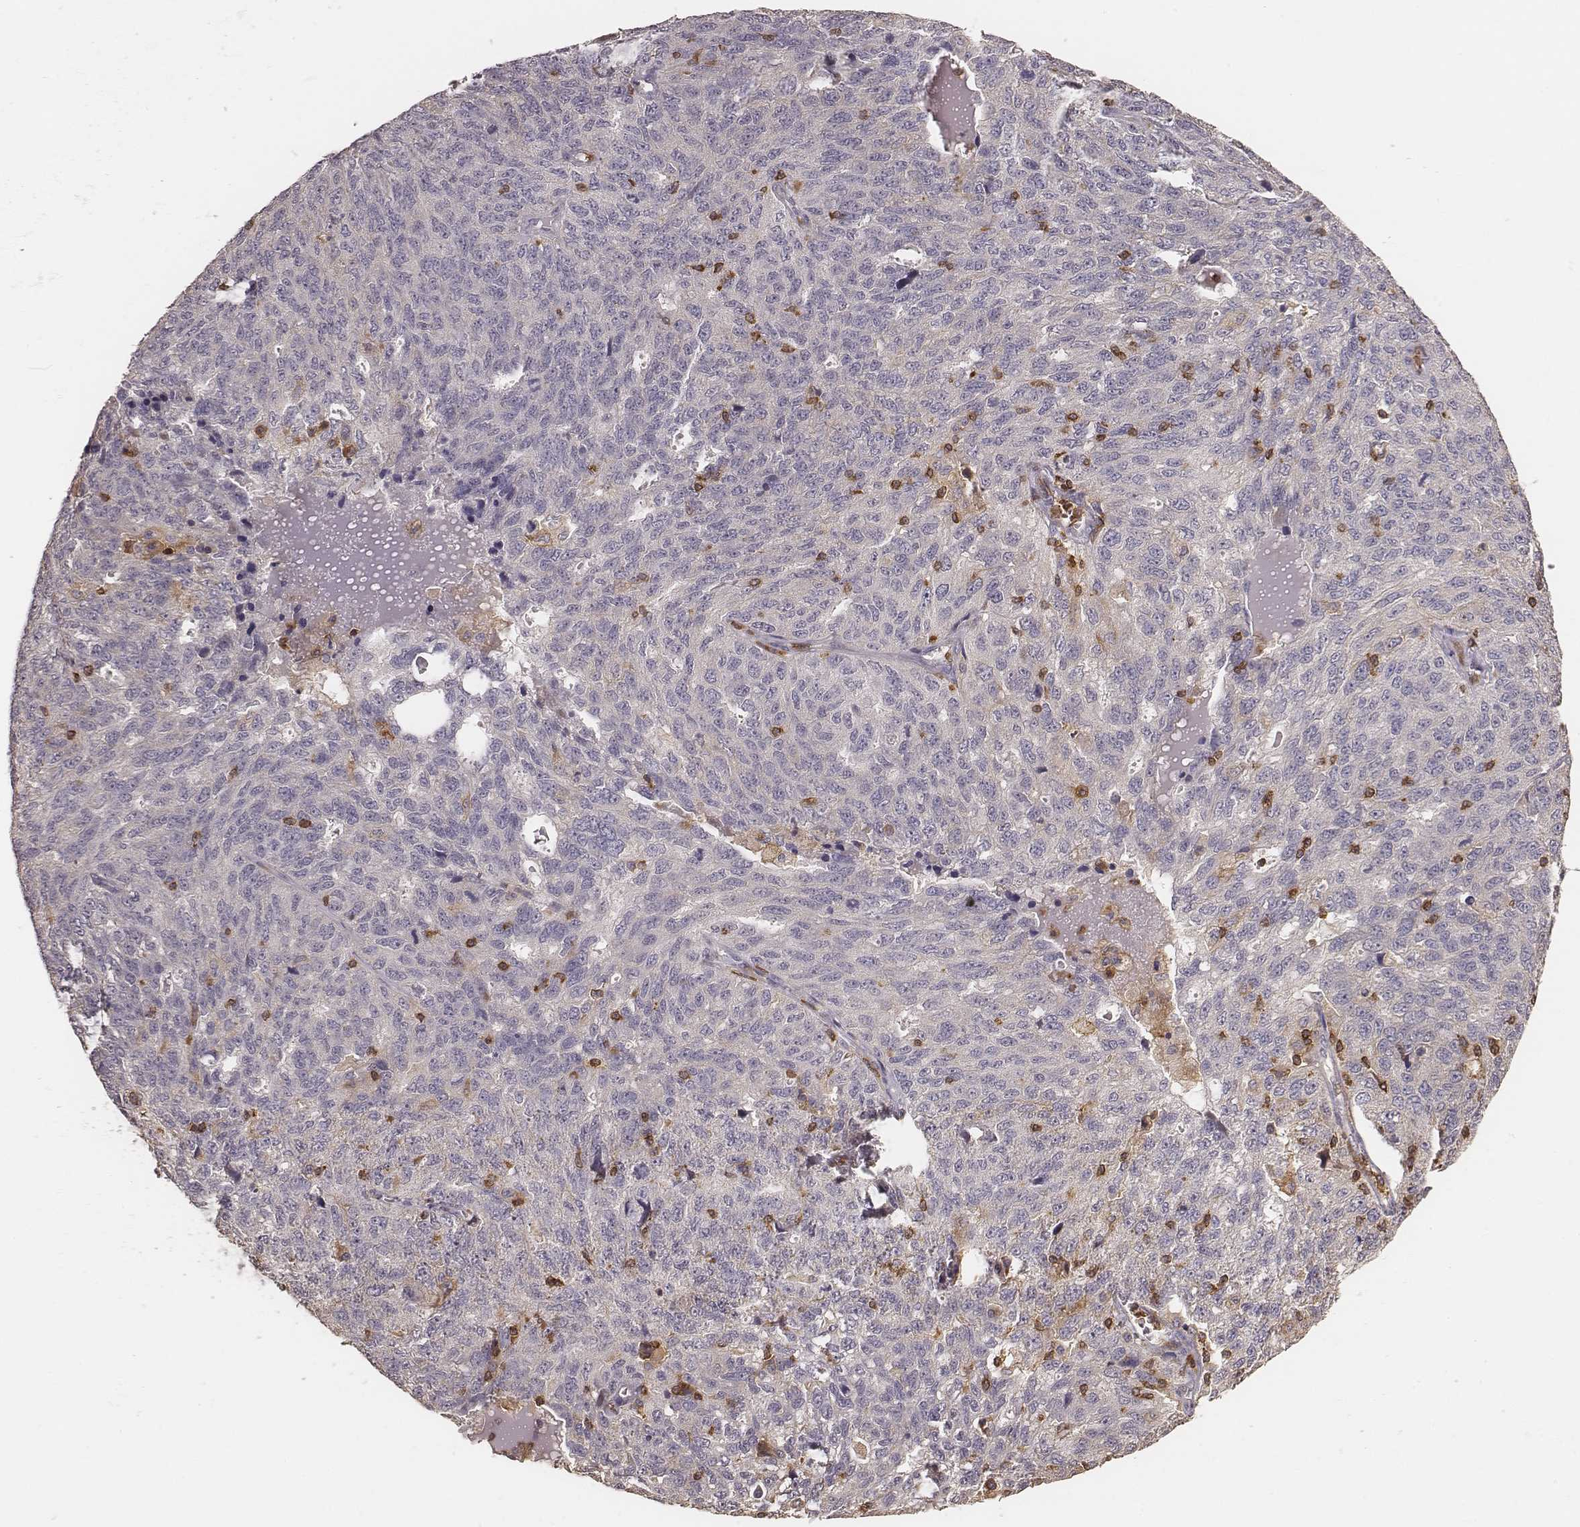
{"staining": {"intensity": "negative", "quantity": "none", "location": "none"}, "tissue": "ovarian cancer", "cell_type": "Tumor cells", "image_type": "cancer", "snomed": [{"axis": "morphology", "description": "Cystadenocarcinoma, serous, NOS"}, {"axis": "topography", "description": "Ovary"}], "caption": "A photomicrograph of ovarian serous cystadenocarcinoma stained for a protein reveals no brown staining in tumor cells. (IHC, brightfield microscopy, high magnification).", "gene": "PILRA", "patient": {"sex": "female", "age": 71}}